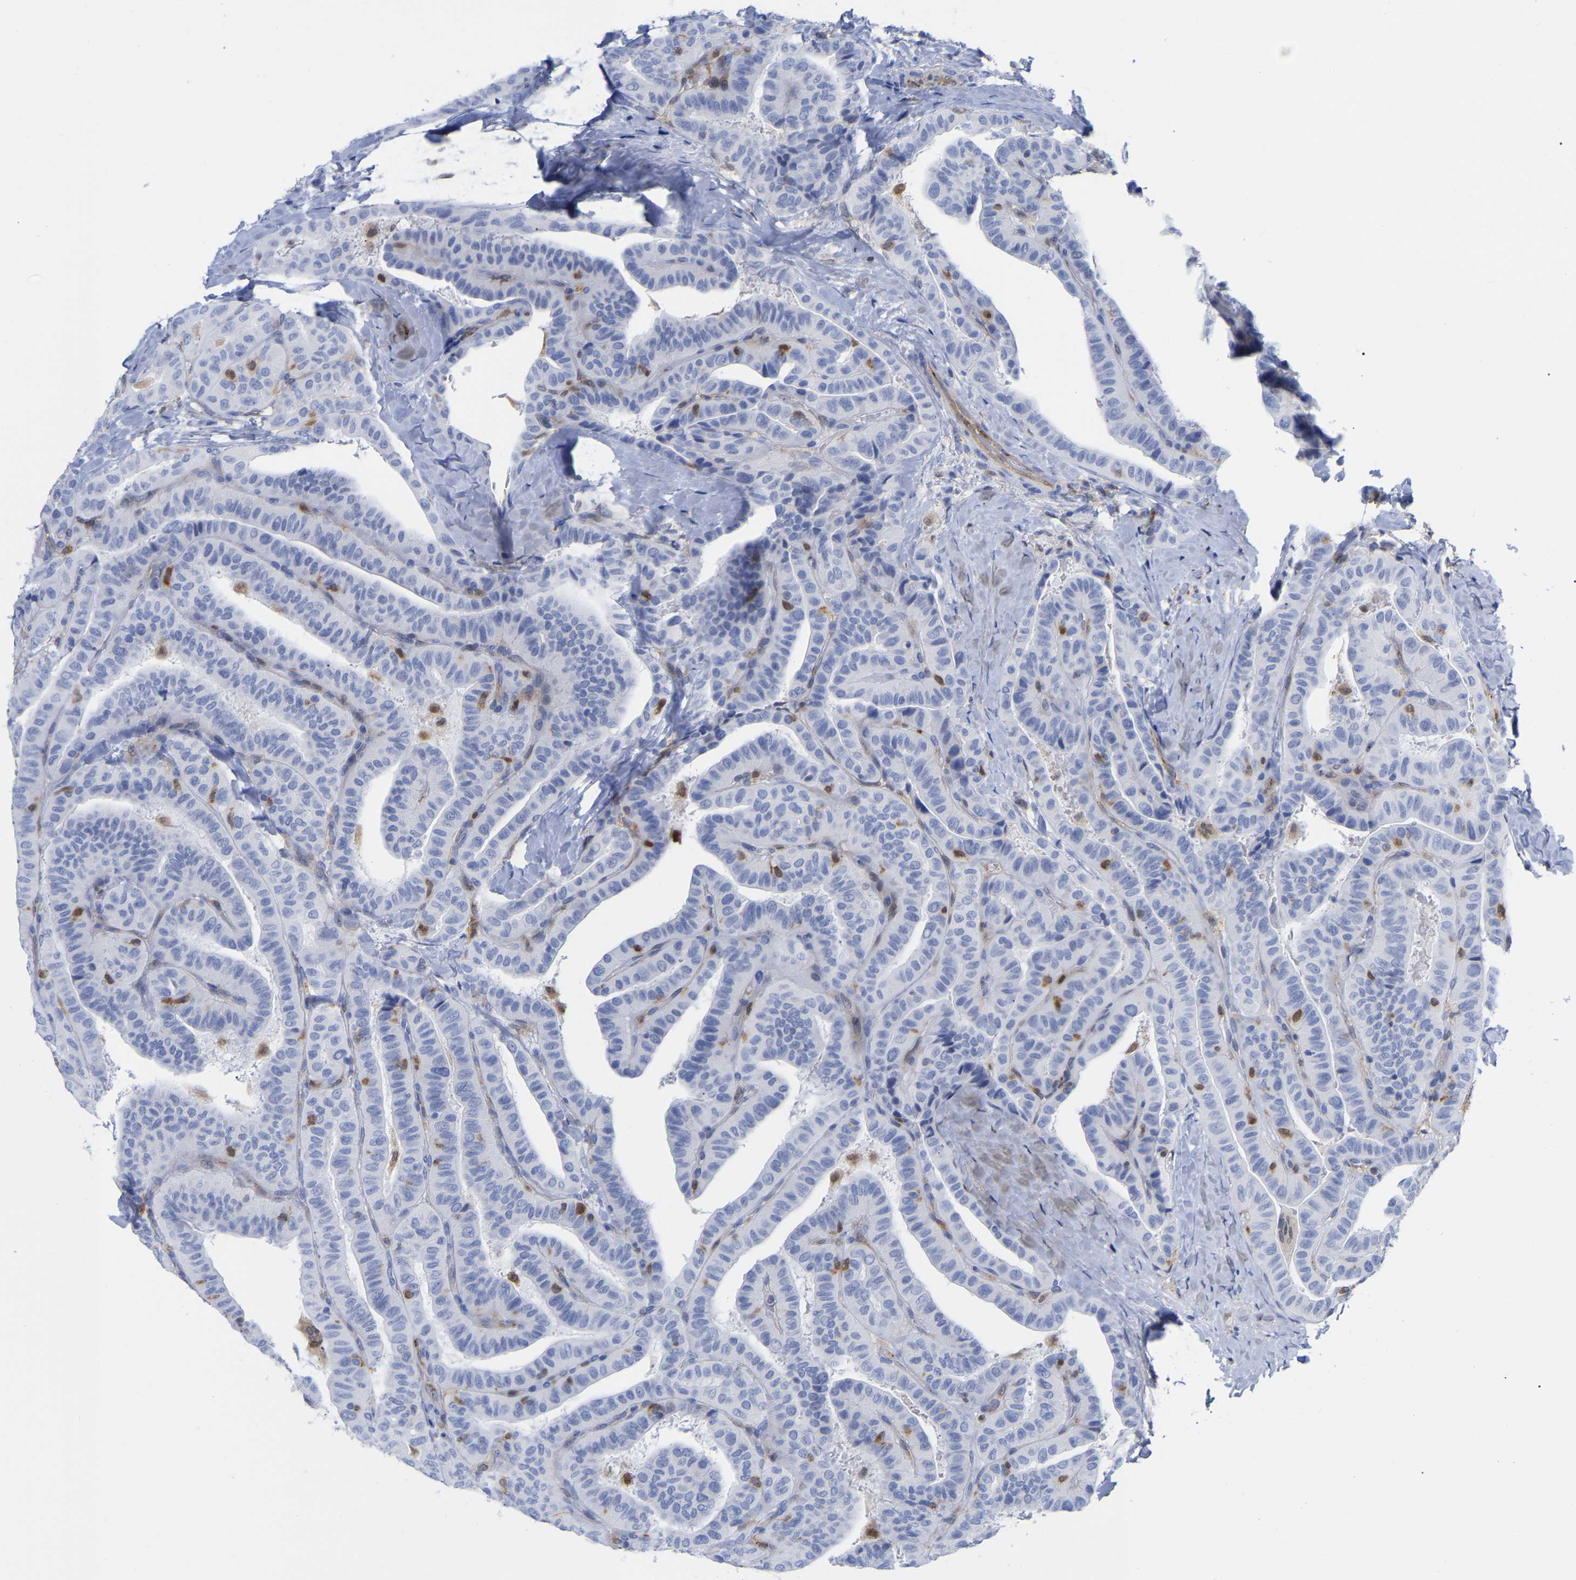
{"staining": {"intensity": "negative", "quantity": "none", "location": "none"}, "tissue": "thyroid cancer", "cell_type": "Tumor cells", "image_type": "cancer", "snomed": [{"axis": "morphology", "description": "Papillary adenocarcinoma, NOS"}, {"axis": "topography", "description": "Thyroid gland"}], "caption": "Immunohistochemistry (IHC) of human papillary adenocarcinoma (thyroid) displays no staining in tumor cells.", "gene": "GIMAP4", "patient": {"sex": "male", "age": 77}}